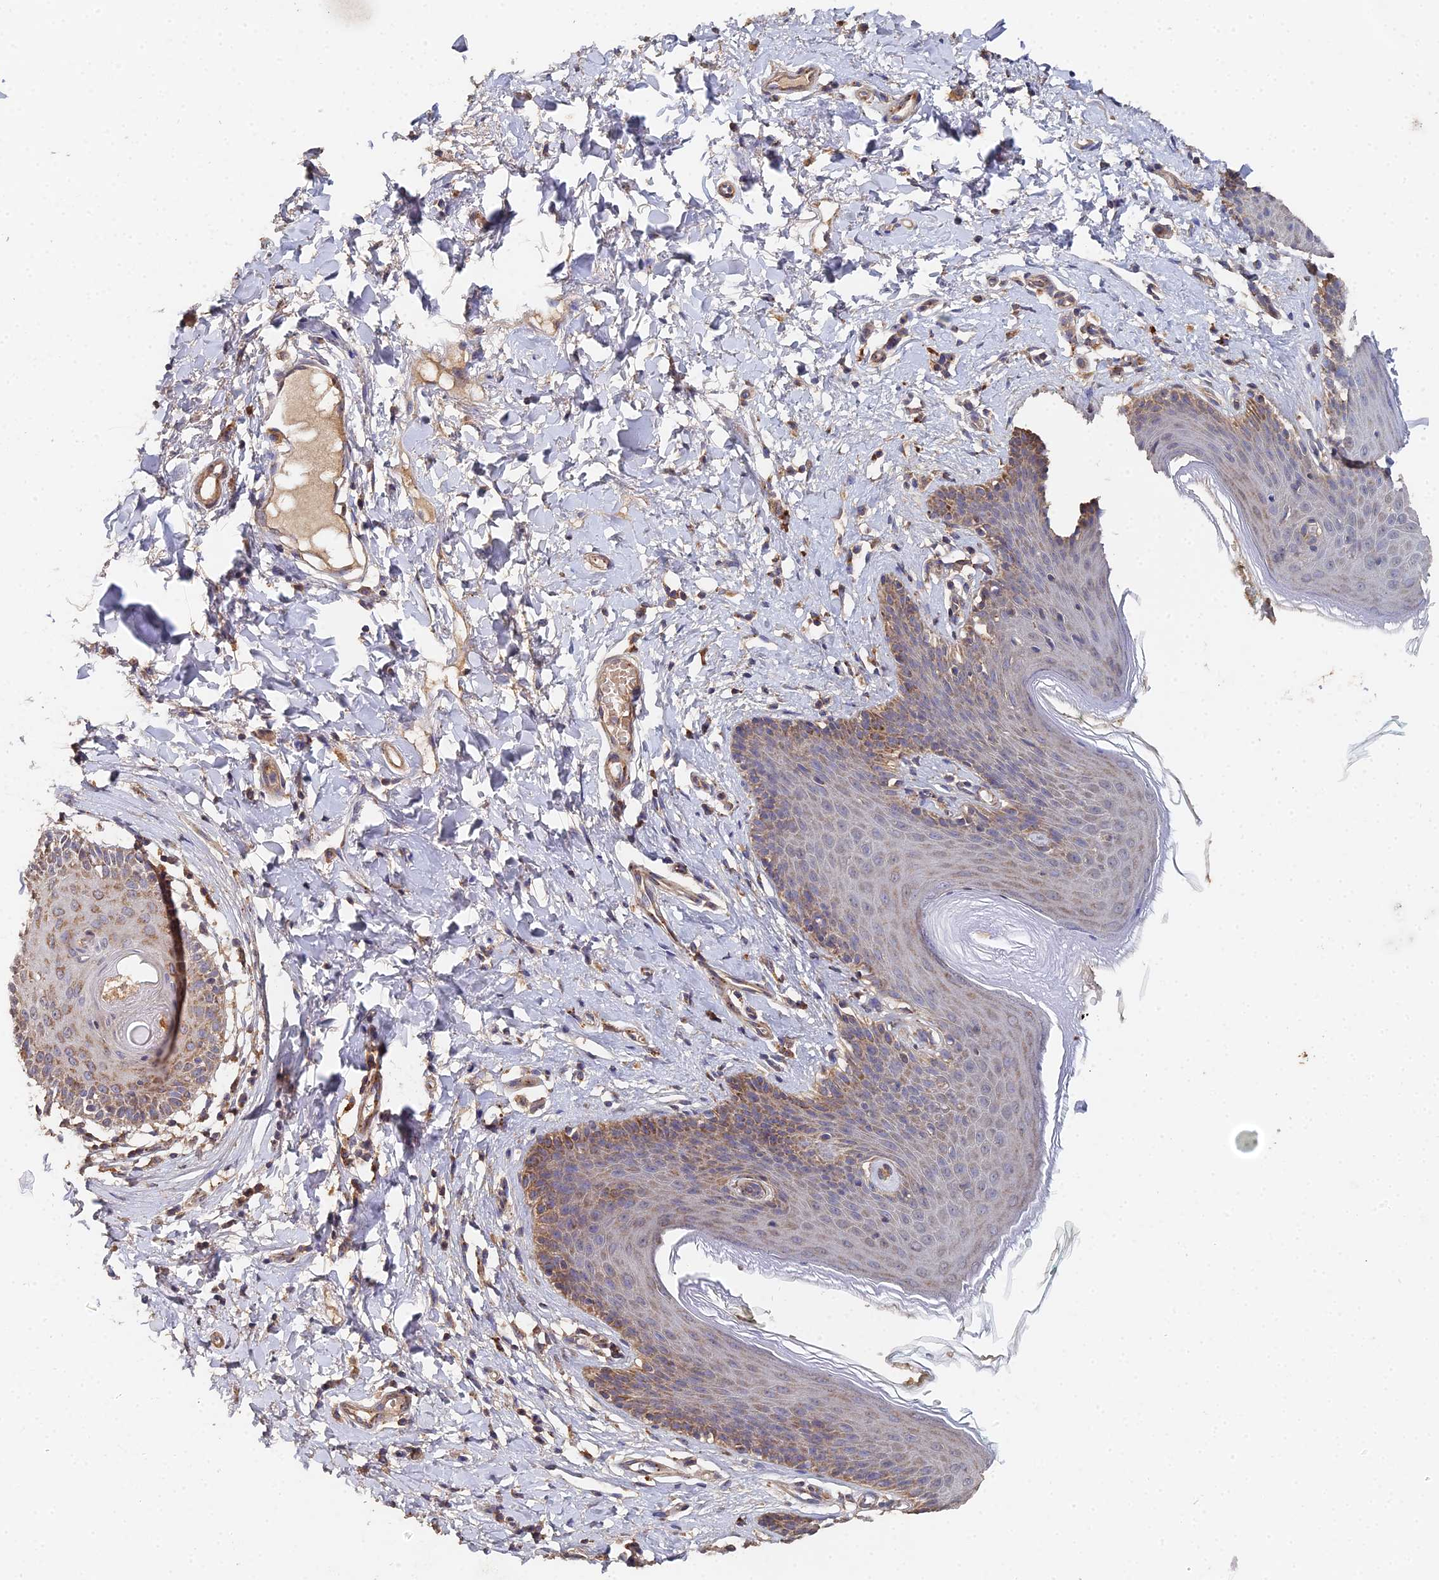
{"staining": {"intensity": "moderate", "quantity": ">75%", "location": "cytoplasmic/membranous"}, "tissue": "skin", "cell_type": "Epidermal cells", "image_type": "normal", "snomed": [{"axis": "morphology", "description": "Normal tissue, NOS"}, {"axis": "topography", "description": "Vulva"}], "caption": "Immunohistochemistry photomicrograph of unremarkable skin: human skin stained using immunohistochemistry displays medium levels of moderate protein expression localized specifically in the cytoplasmic/membranous of epidermal cells, appearing as a cytoplasmic/membranous brown color.", "gene": "SPANXN4", "patient": {"sex": "female", "age": 66}}